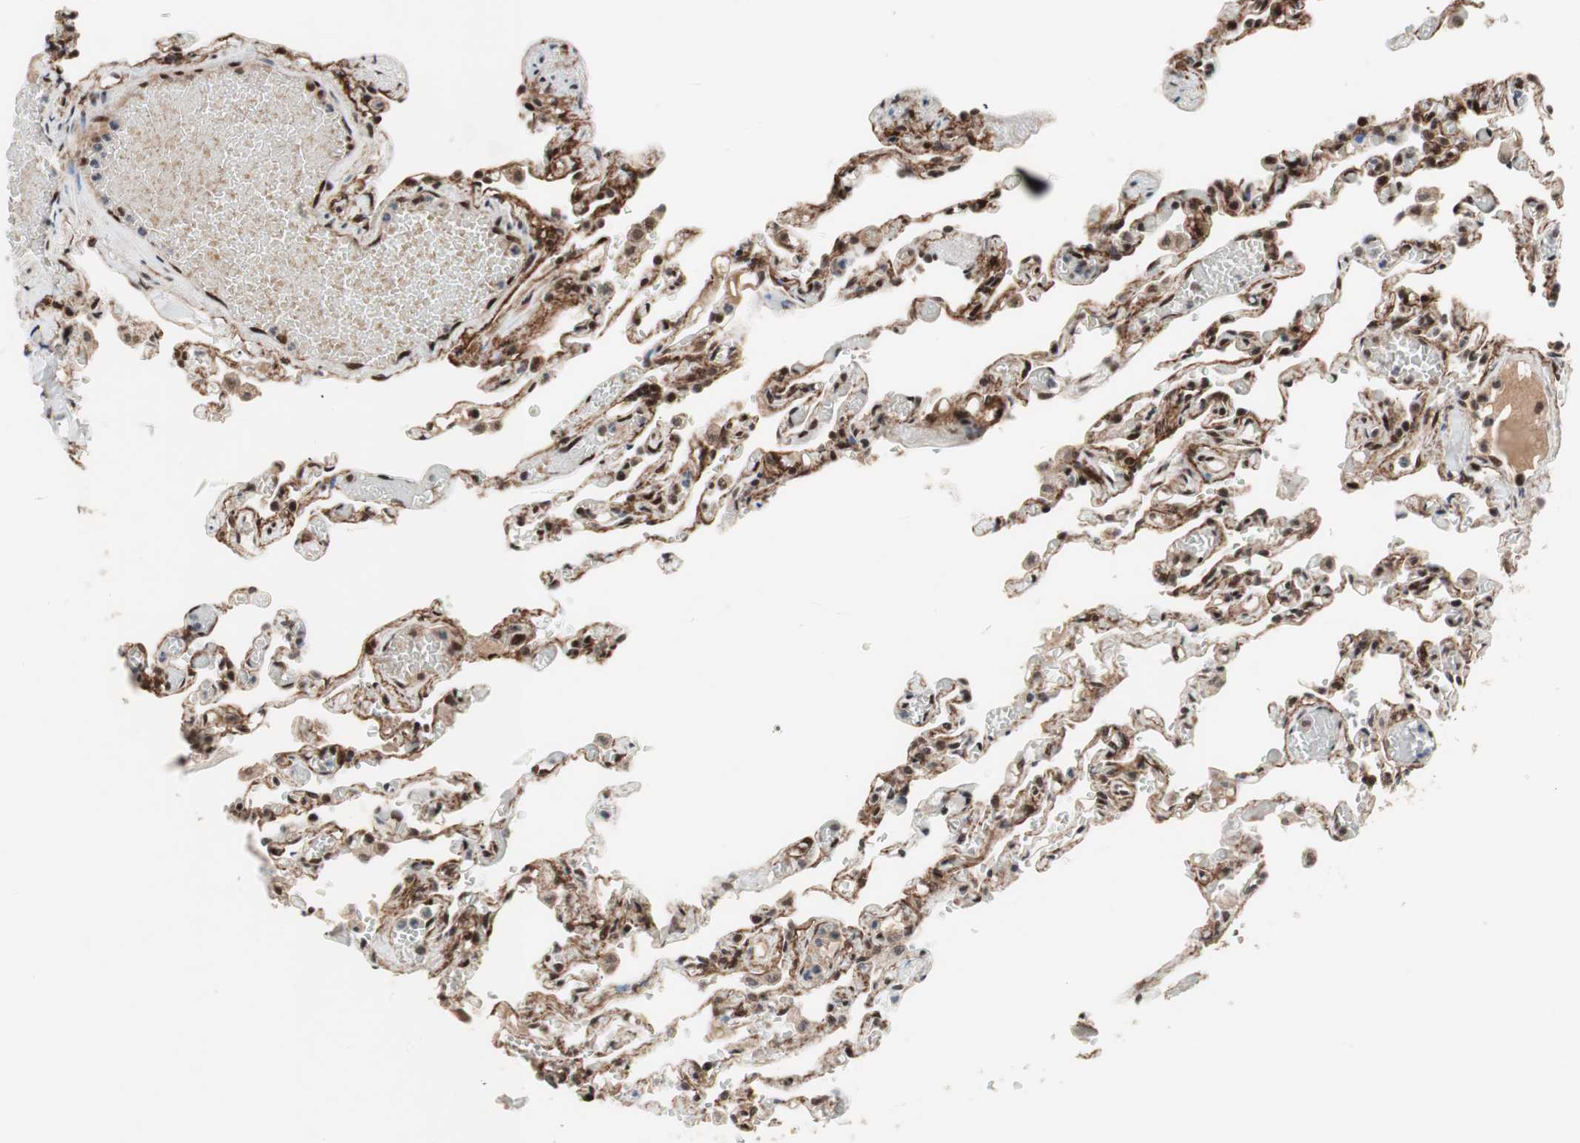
{"staining": {"intensity": "strong", "quantity": ">75%", "location": "nuclear"}, "tissue": "lung", "cell_type": "Alveolar cells", "image_type": "normal", "snomed": [{"axis": "morphology", "description": "Normal tissue, NOS"}, {"axis": "topography", "description": "Lung"}], "caption": "The histopathology image reveals immunohistochemical staining of unremarkable lung. There is strong nuclear expression is seen in about >75% of alveolar cells.", "gene": "TCF12", "patient": {"sex": "male", "age": 21}}